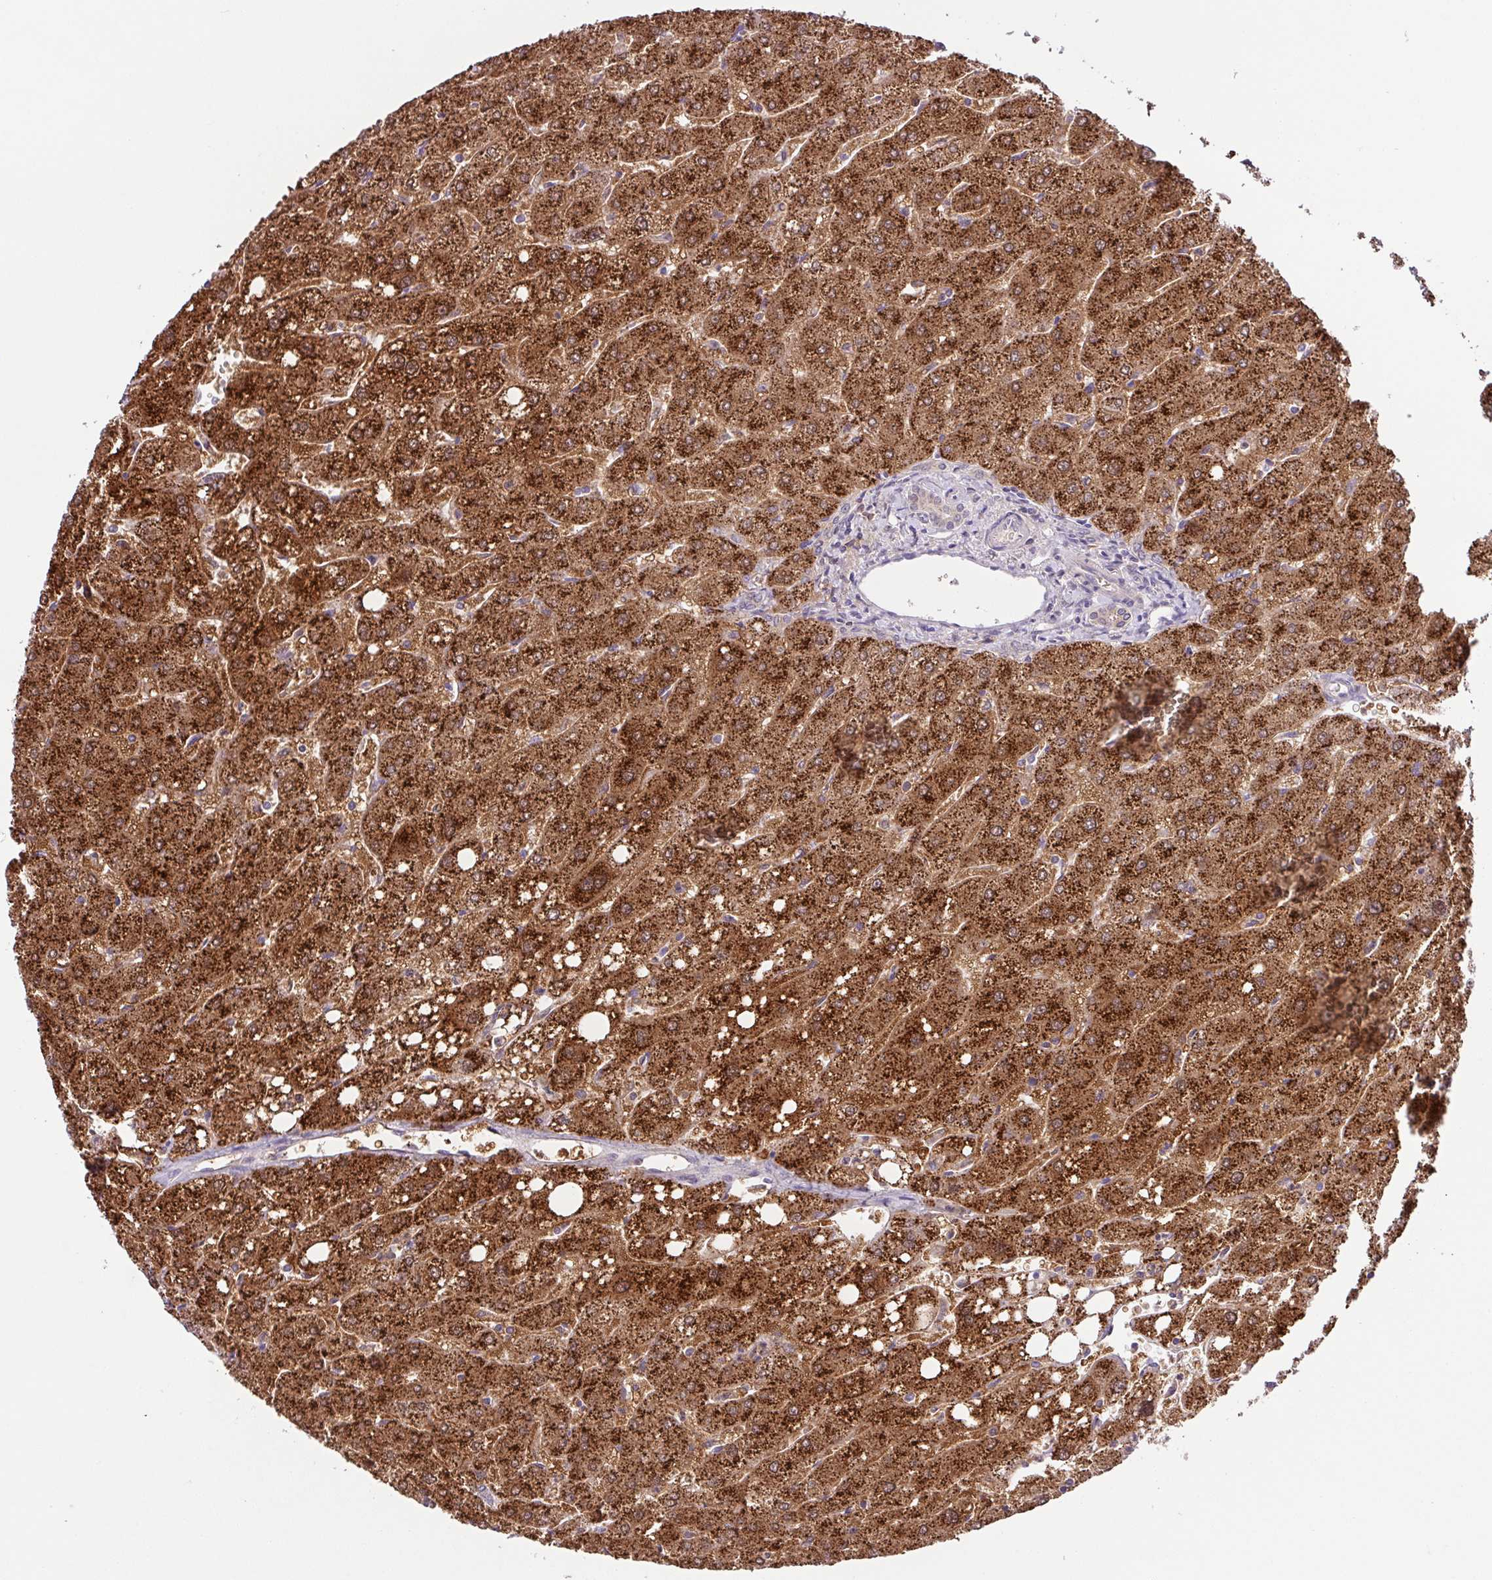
{"staining": {"intensity": "negative", "quantity": "none", "location": "none"}, "tissue": "liver", "cell_type": "Cholangiocytes", "image_type": "normal", "snomed": [{"axis": "morphology", "description": "Normal tissue, NOS"}, {"axis": "topography", "description": "Liver"}], "caption": "DAB immunohistochemical staining of benign human liver reveals no significant expression in cholangiocytes. (DAB immunohistochemistry with hematoxylin counter stain).", "gene": "TONSL", "patient": {"sex": "male", "age": 67}}